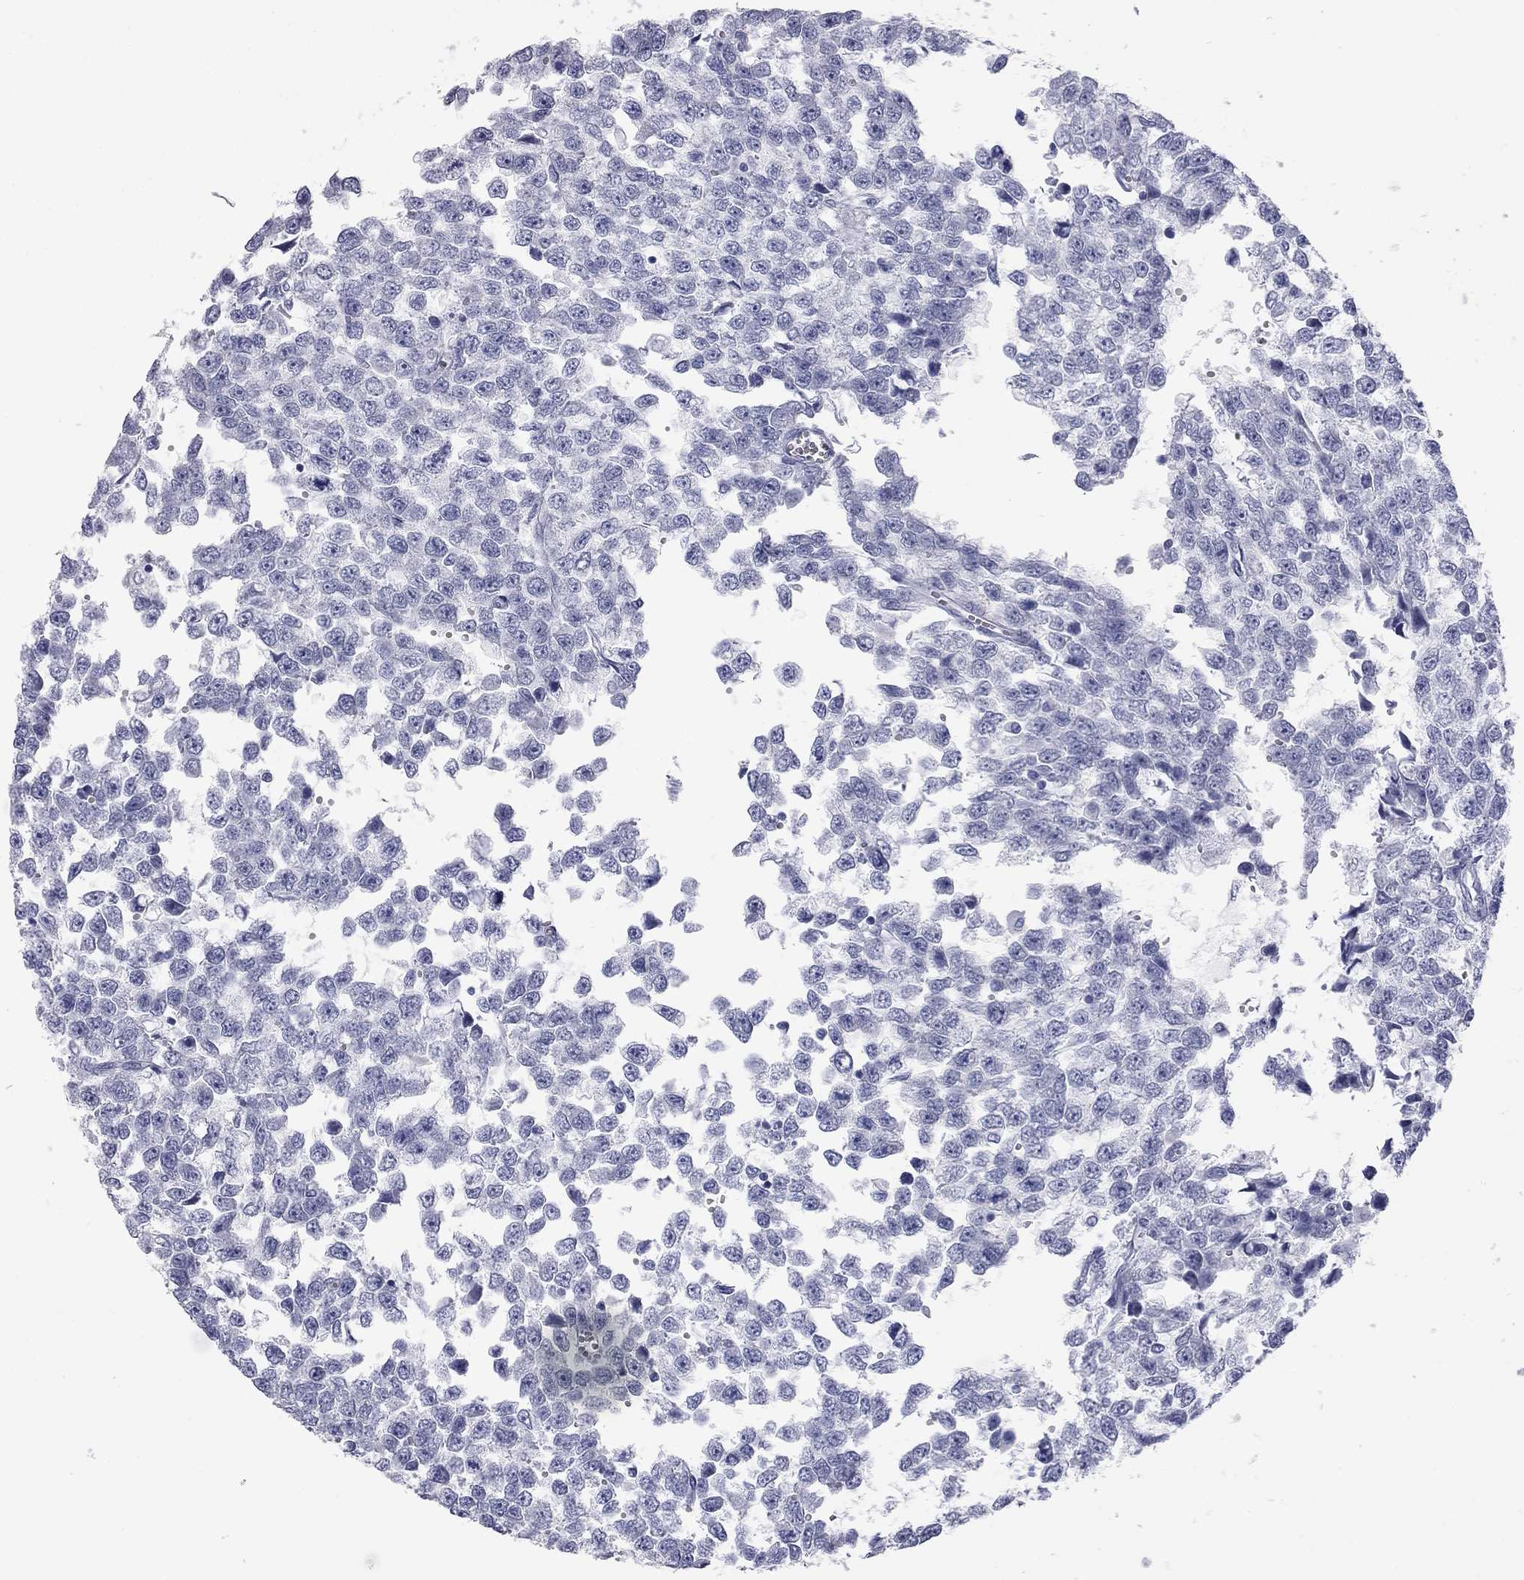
{"staining": {"intensity": "negative", "quantity": "none", "location": "none"}, "tissue": "testis cancer", "cell_type": "Tumor cells", "image_type": "cancer", "snomed": [{"axis": "morphology", "description": "Normal tissue, NOS"}, {"axis": "morphology", "description": "Seminoma, NOS"}, {"axis": "topography", "description": "Testis"}, {"axis": "topography", "description": "Epididymis"}], "caption": "A micrograph of human testis cancer (seminoma) is negative for staining in tumor cells.", "gene": "AK8", "patient": {"sex": "male", "age": 34}}